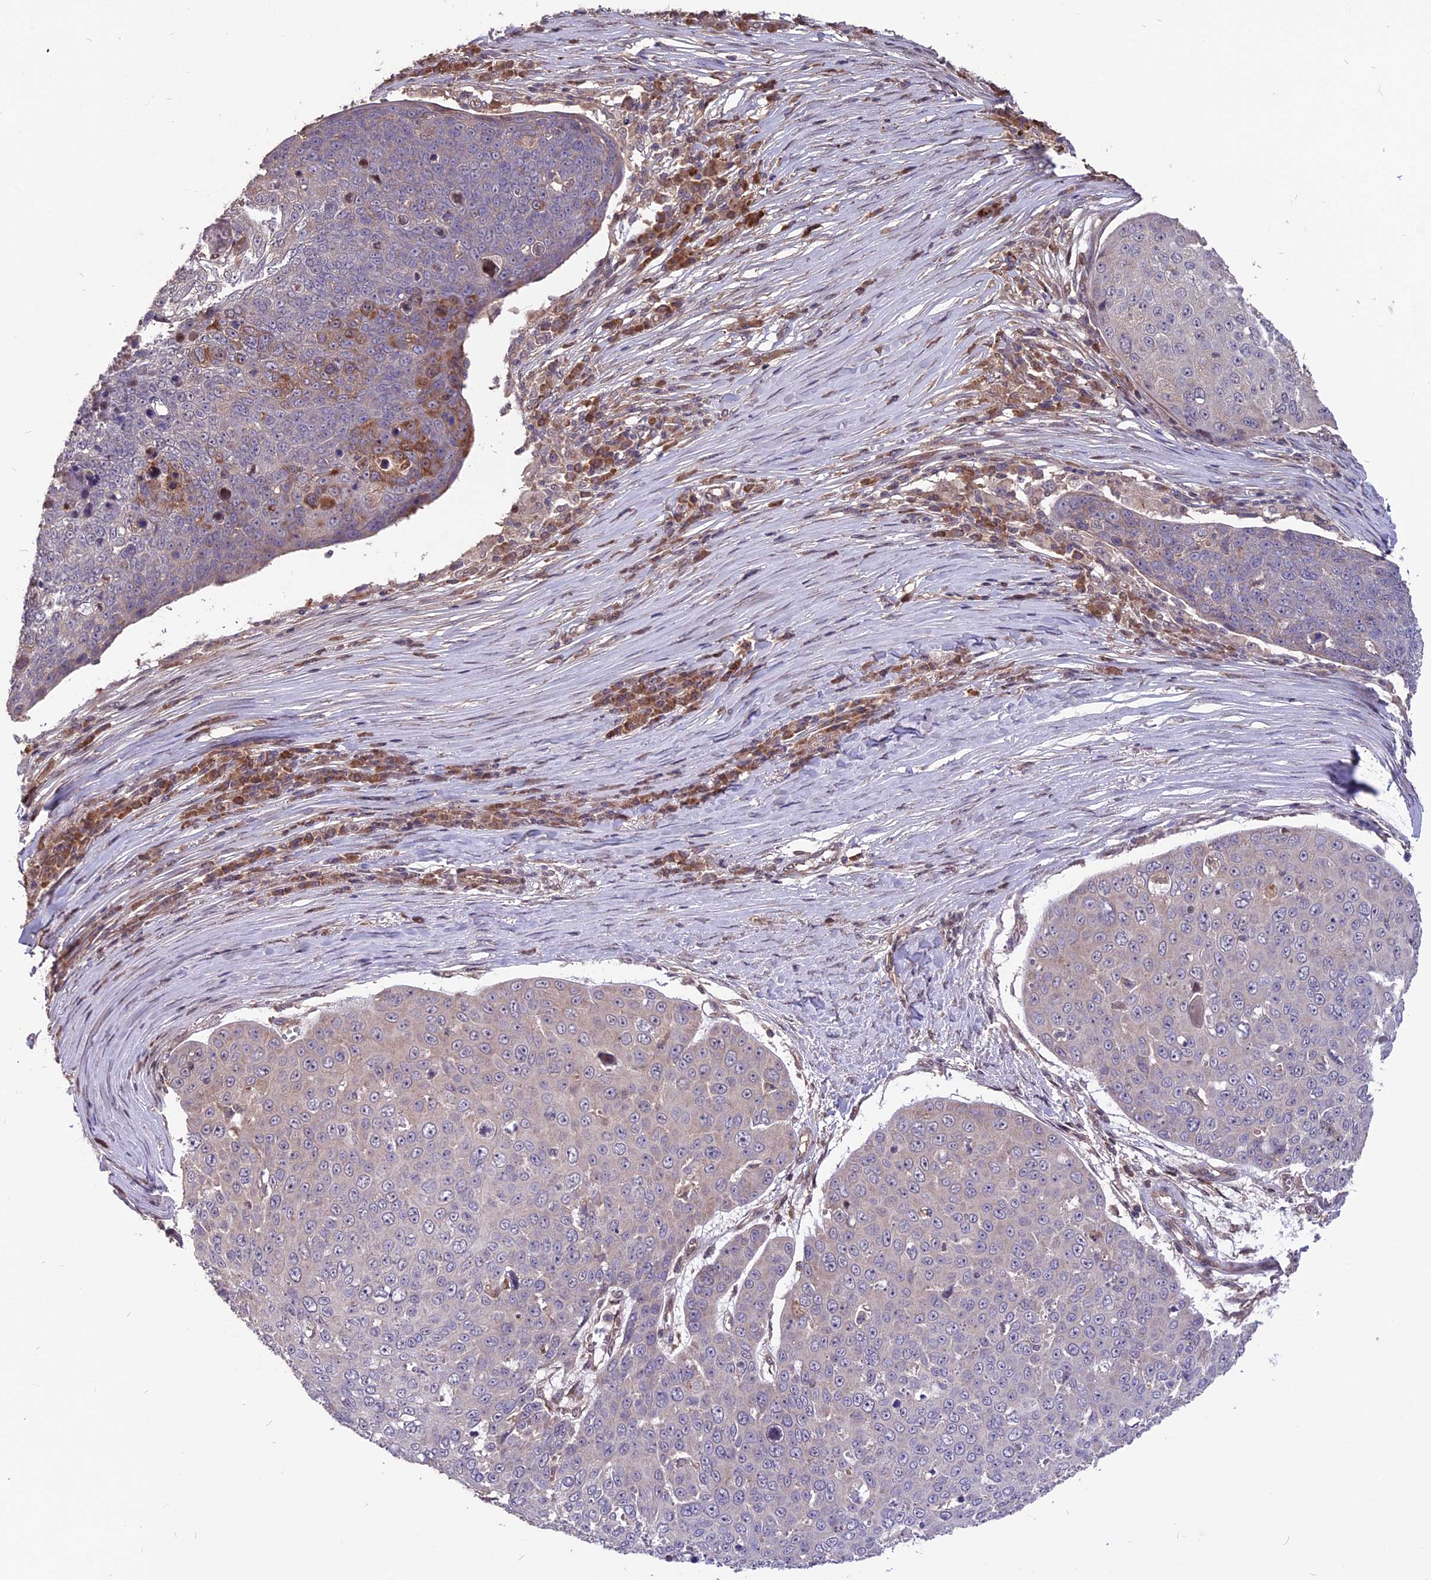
{"staining": {"intensity": "moderate", "quantity": "<25%", "location": "cytoplasmic/membranous"}, "tissue": "skin cancer", "cell_type": "Tumor cells", "image_type": "cancer", "snomed": [{"axis": "morphology", "description": "Squamous cell carcinoma, NOS"}, {"axis": "topography", "description": "Skin"}], "caption": "This histopathology image demonstrates immunohistochemistry (IHC) staining of human skin cancer (squamous cell carcinoma), with low moderate cytoplasmic/membranous expression in about <25% of tumor cells.", "gene": "ZNF598", "patient": {"sex": "male", "age": 71}}